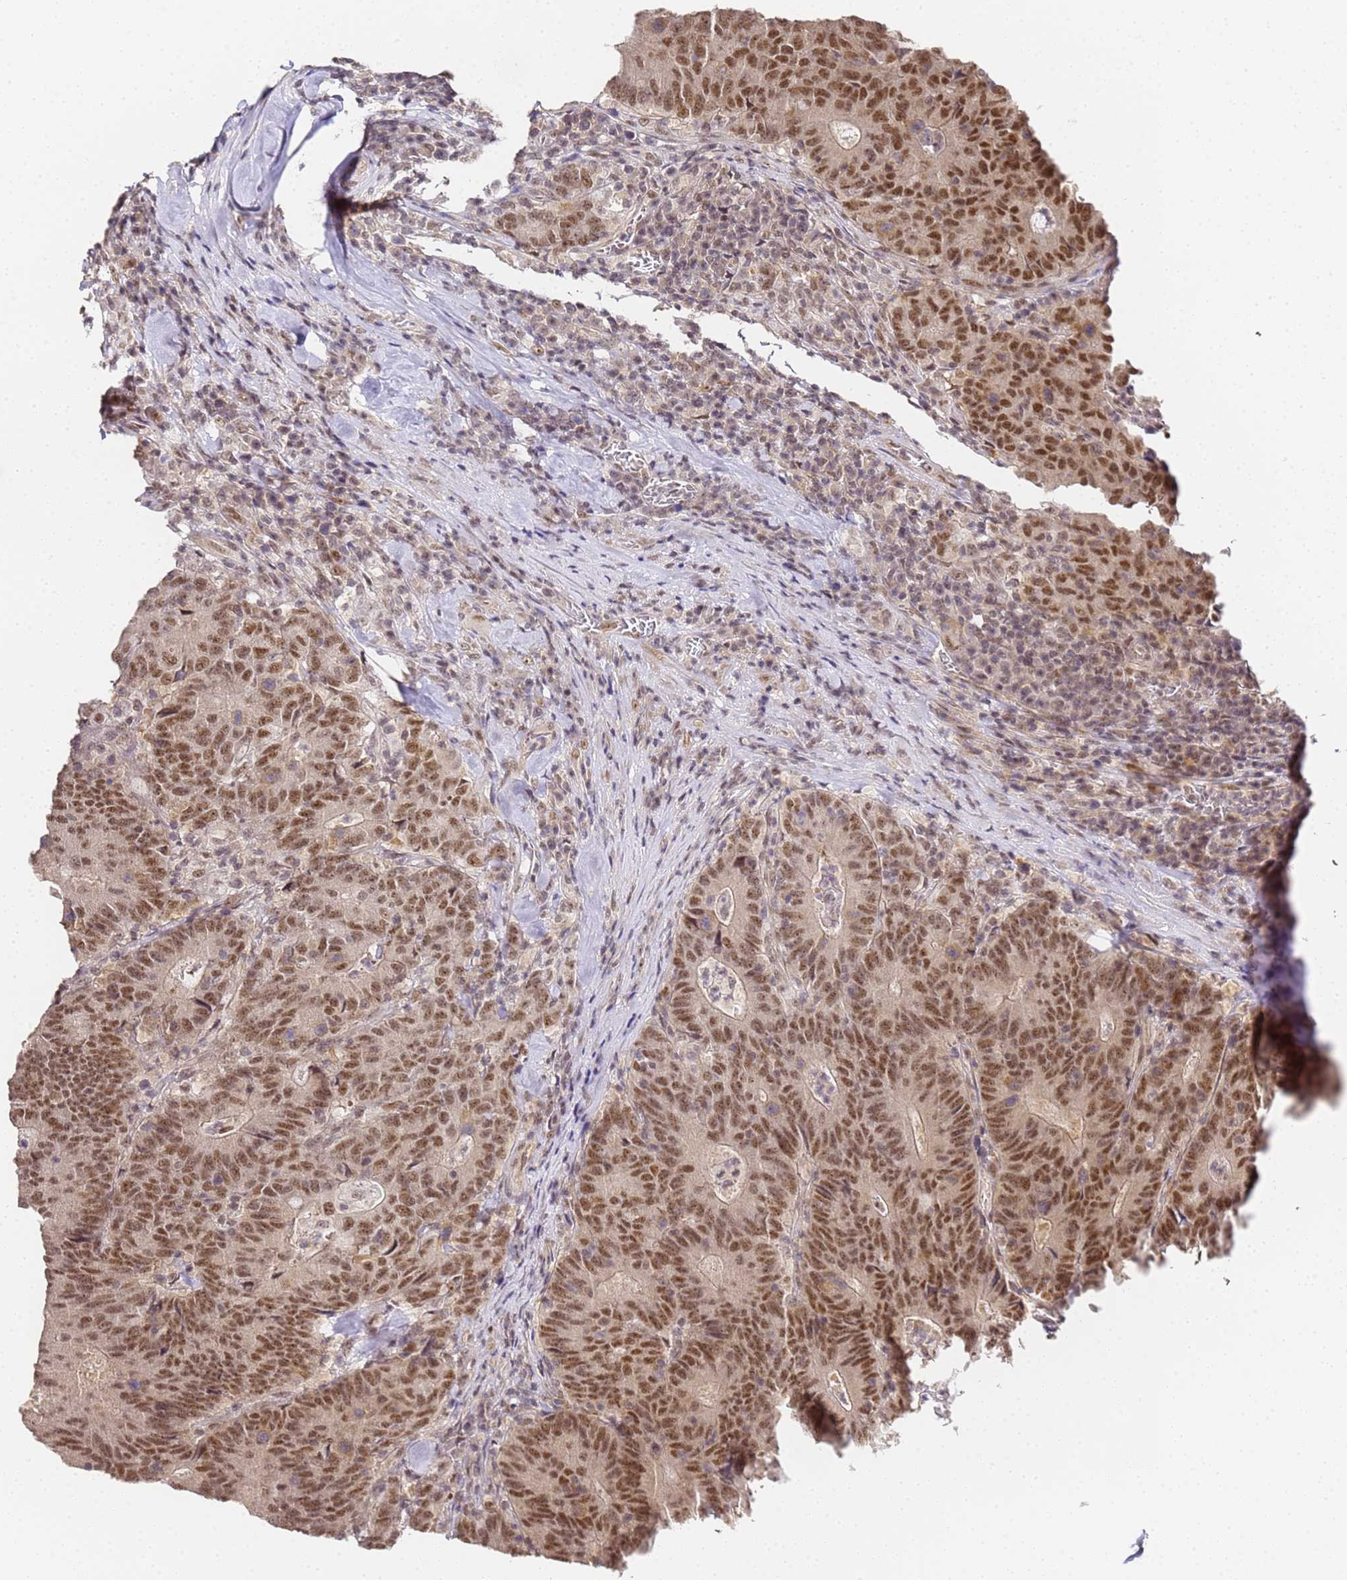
{"staining": {"intensity": "moderate", "quantity": ">75%", "location": "nuclear"}, "tissue": "colorectal cancer", "cell_type": "Tumor cells", "image_type": "cancer", "snomed": [{"axis": "morphology", "description": "Normal tissue, NOS"}, {"axis": "morphology", "description": "Adenocarcinoma, NOS"}, {"axis": "topography", "description": "Colon"}], "caption": "Human colorectal cancer stained with a brown dye shows moderate nuclear positive positivity in about >75% of tumor cells.", "gene": "LSM3", "patient": {"sex": "female", "age": 75}}